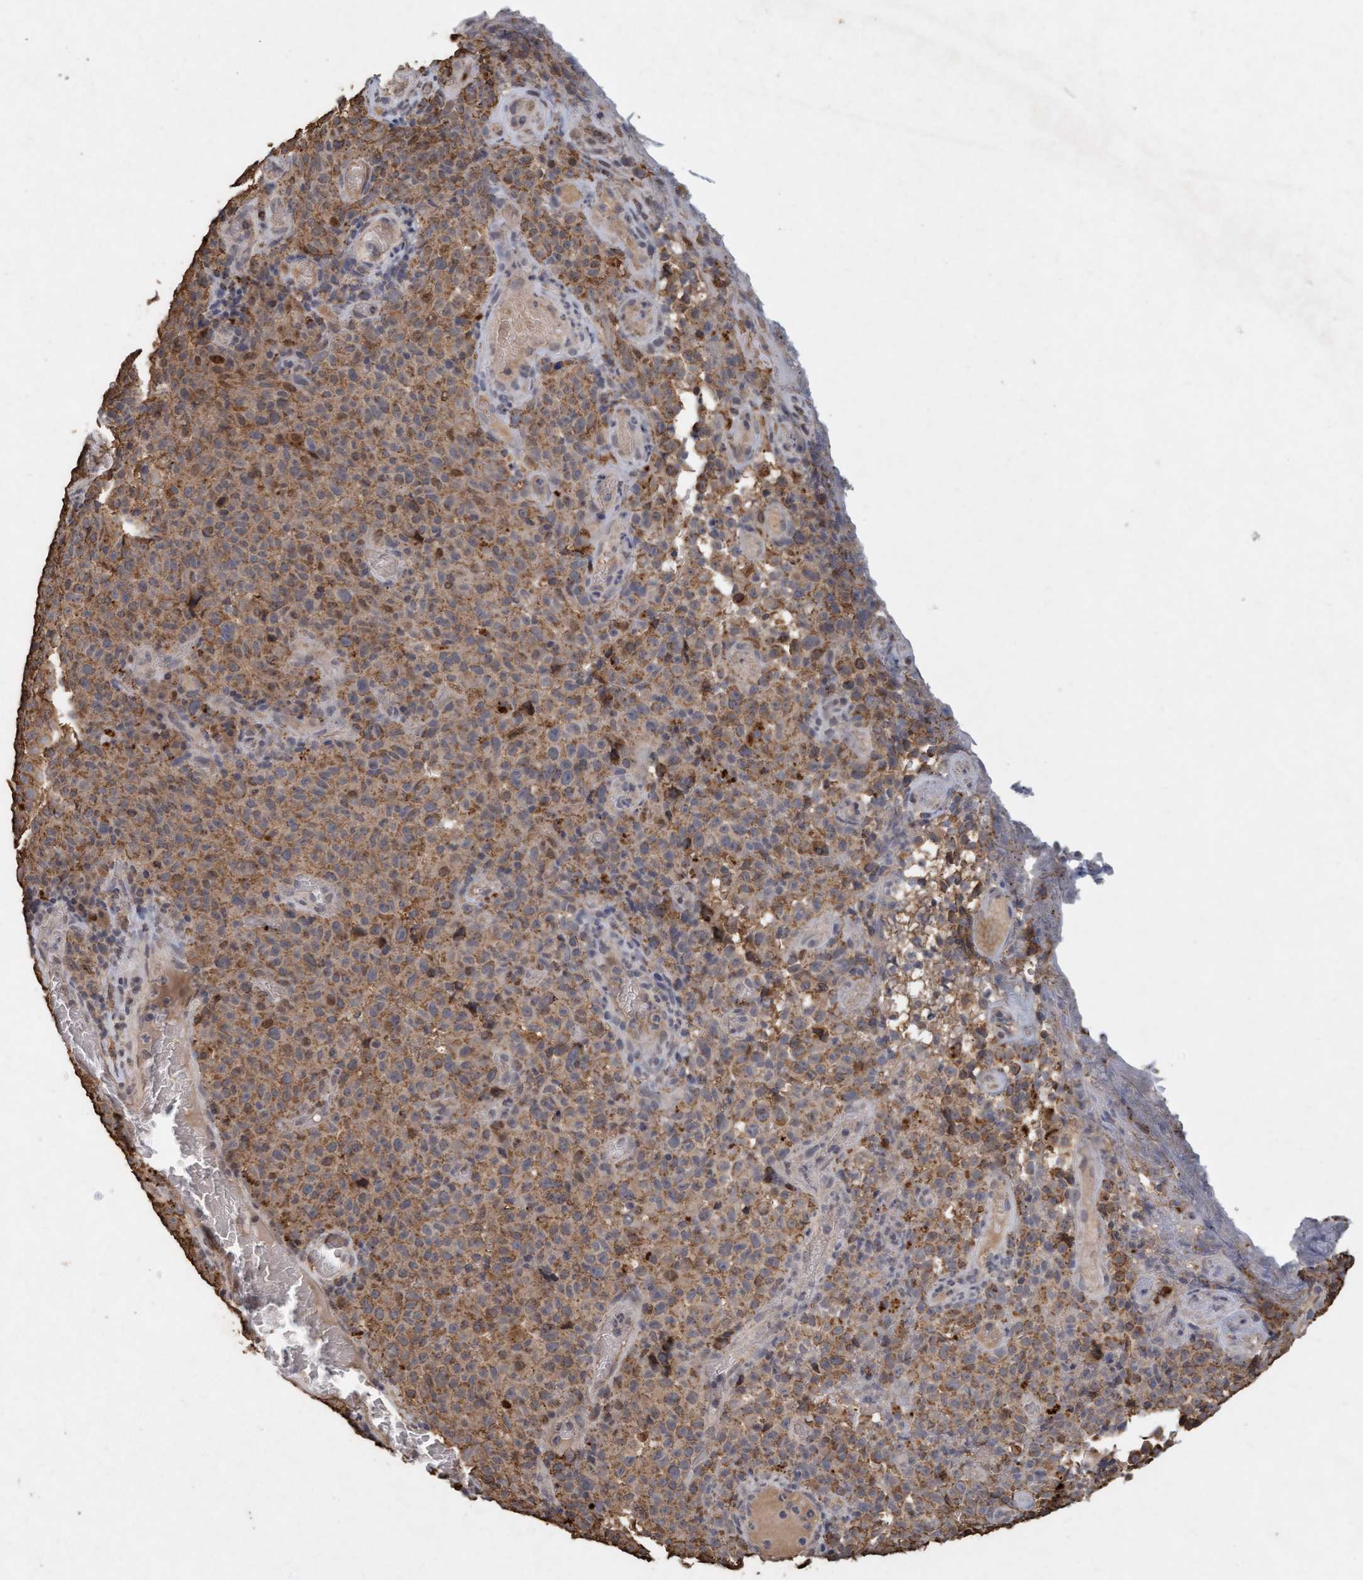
{"staining": {"intensity": "moderate", "quantity": ">75%", "location": "cytoplasmic/membranous"}, "tissue": "melanoma", "cell_type": "Tumor cells", "image_type": "cancer", "snomed": [{"axis": "morphology", "description": "Malignant melanoma, NOS"}, {"axis": "topography", "description": "Skin"}], "caption": "Immunohistochemistry (IHC) histopathology image of human melanoma stained for a protein (brown), which displays medium levels of moderate cytoplasmic/membranous expression in about >75% of tumor cells.", "gene": "VSIG8", "patient": {"sex": "female", "age": 82}}